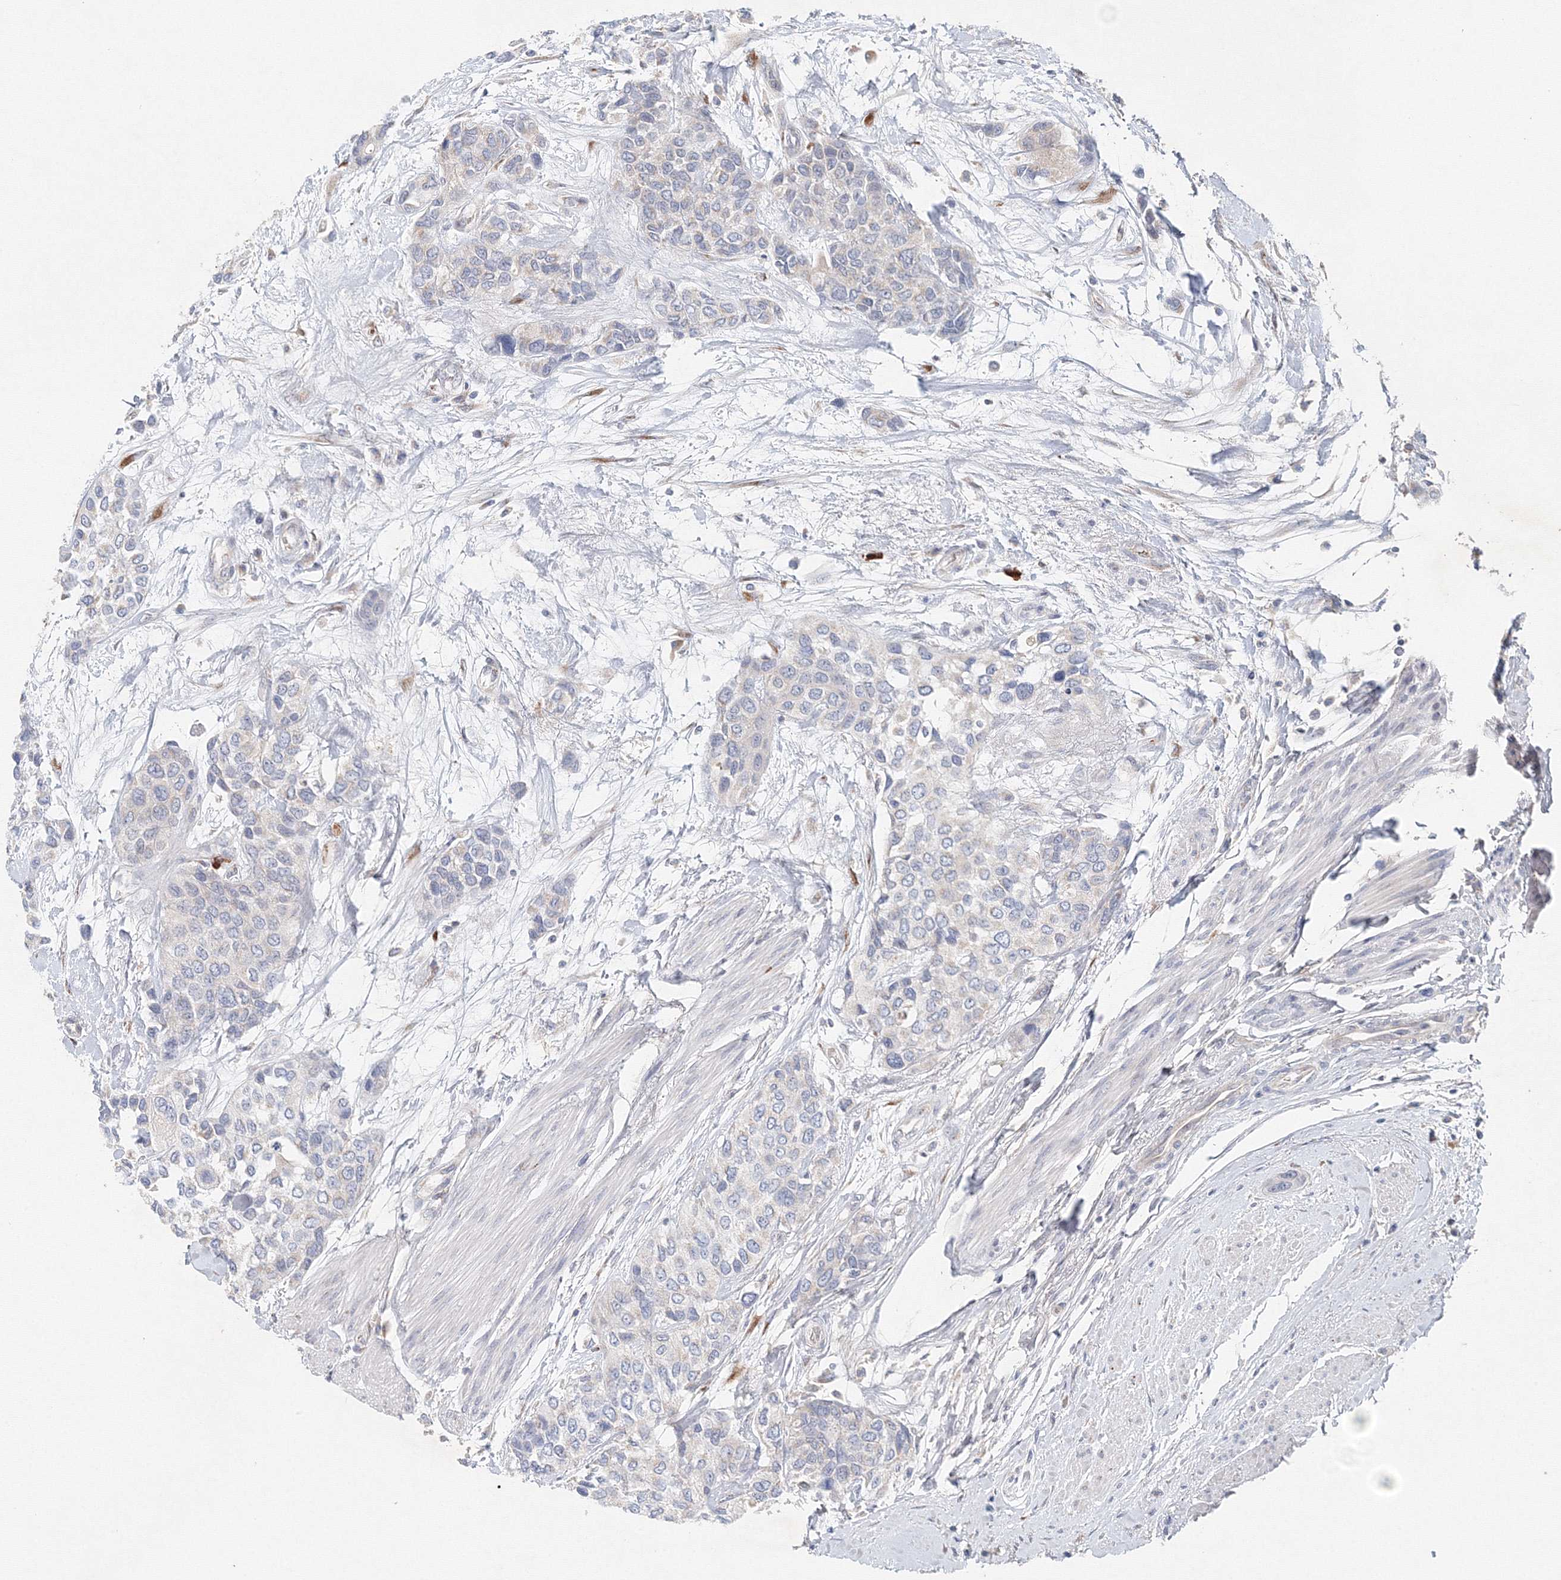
{"staining": {"intensity": "negative", "quantity": "none", "location": "none"}, "tissue": "urothelial cancer", "cell_type": "Tumor cells", "image_type": "cancer", "snomed": [{"axis": "morphology", "description": "Normal tissue, NOS"}, {"axis": "morphology", "description": "Urothelial carcinoma, High grade"}, {"axis": "topography", "description": "Vascular tissue"}, {"axis": "topography", "description": "Urinary bladder"}], "caption": "Tumor cells show no significant protein positivity in urothelial cancer.", "gene": "WDR49", "patient": {"sex": "female", "age": 56}}